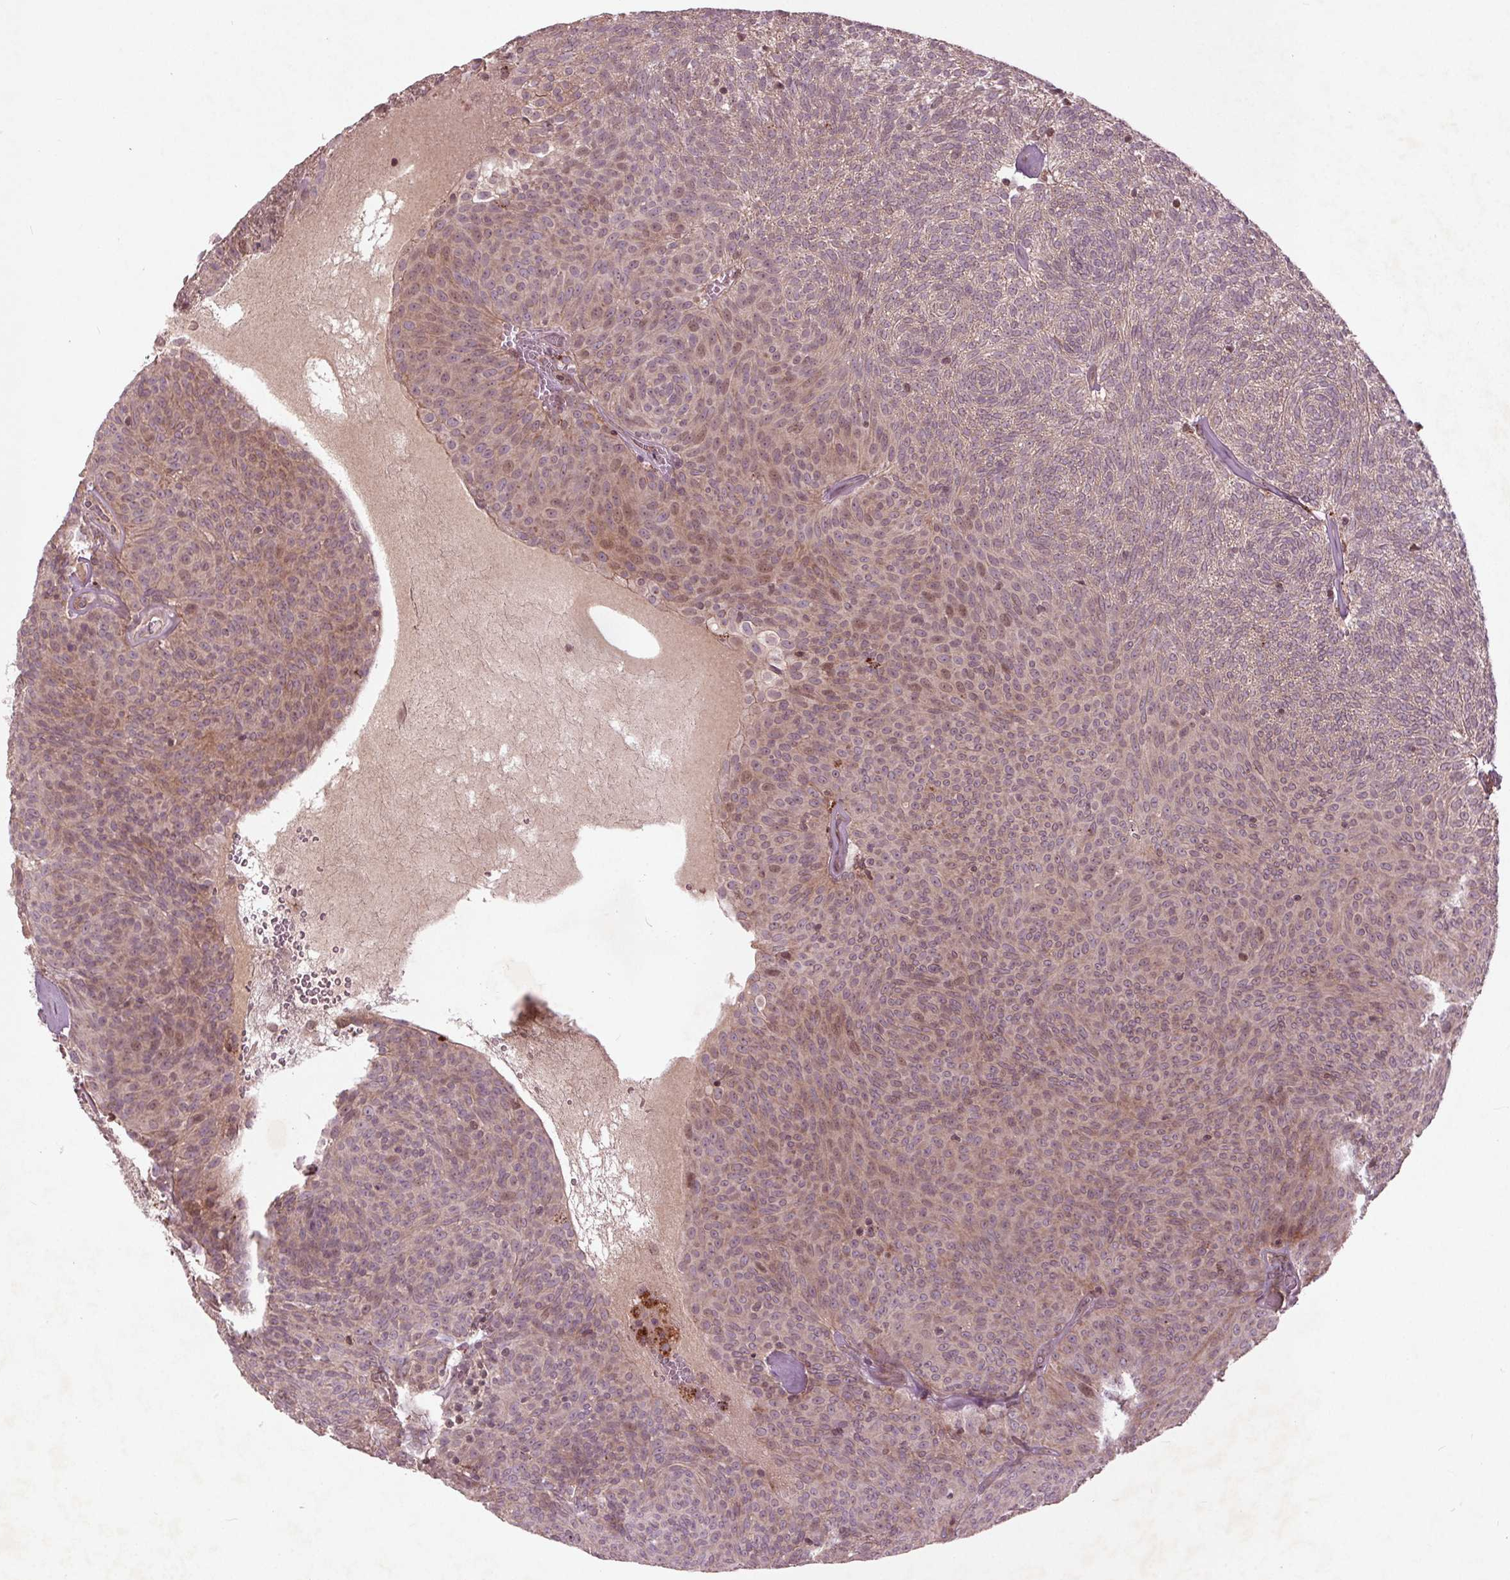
{"staining": {"intensity": "moderate", "quantity": "<25%", "location": "nuclear"}, "tissue": "urothelial cancer", "cell_type": "Tumor cells", "image_type": "cancer", "snomed": [{"axis": "morphology", "description": "Urothelial carcinoma, Low grade"}, {"axis": "topography", "description": "Urinary bladder"}], "caption": "The histopathology image shows a brown stain indicating the presence of a protein in the nuclear of tumor cells in low-grade urothelial carcinoma.", "gene": "CDKL4", "patient": {"sex": "male", "age": 77}}